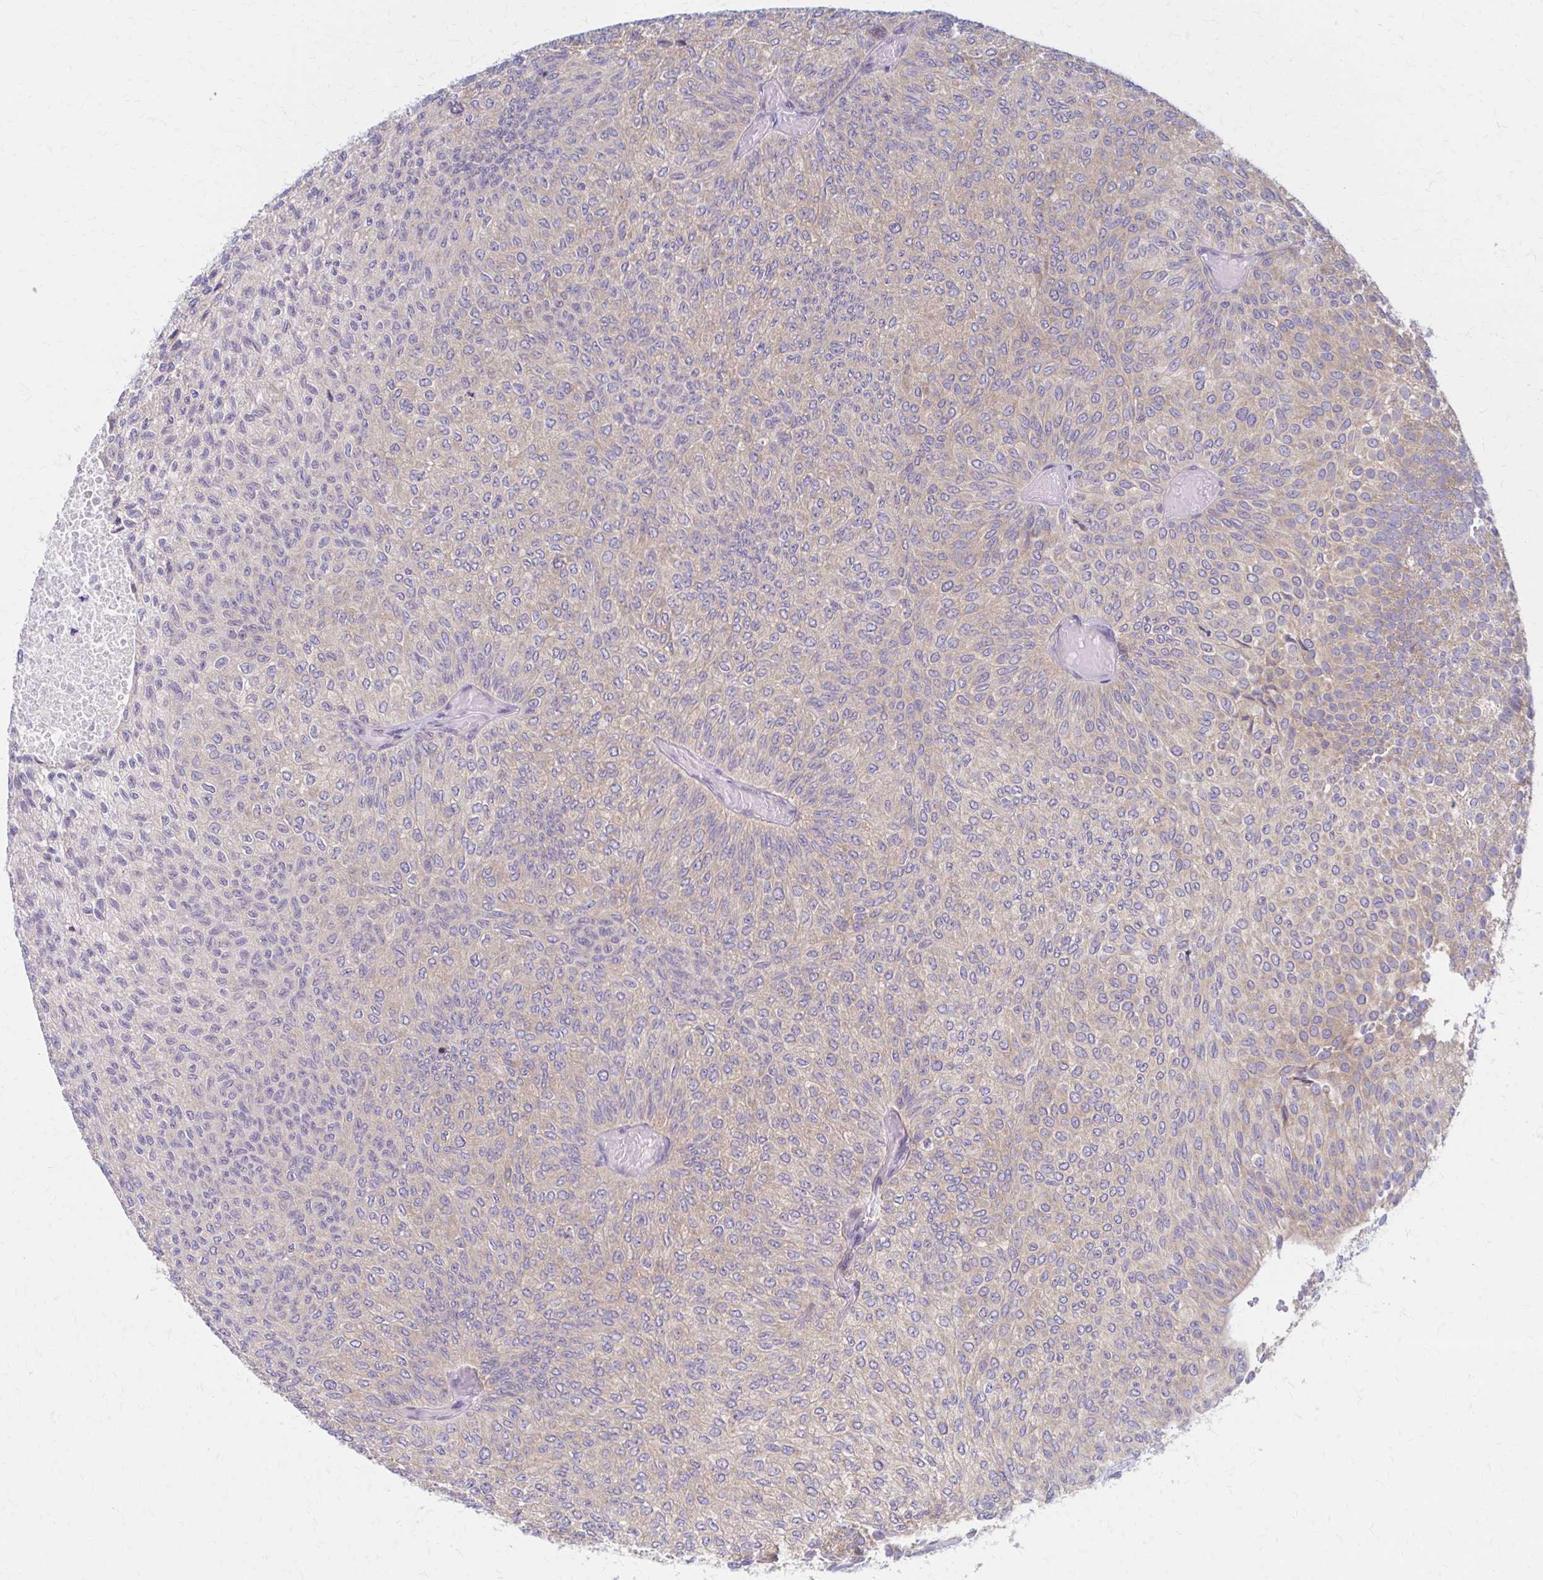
{"staining": {"intensity": "weak", "quantity": "<25%", "location": "cytoplasmic/membranous"}, "tissue": "urothelial cancer", "cell_type": "Tumor cells", "image_type": "cancer", "snomed": [{"axis": "morphology", "description": "Urothelial carcinoma, Low grade"}, {"axis": "topography", "description": "Urinary bladder"}], "caption": "Tumor cells are negative for brown protein staining in low-grade urothelial carcinoma. (DAB (3,3'-diaminobenzidine) IHC, high magnification).", "gene": "RPL27A", "patient": {"sex": "male", "age": 78}}